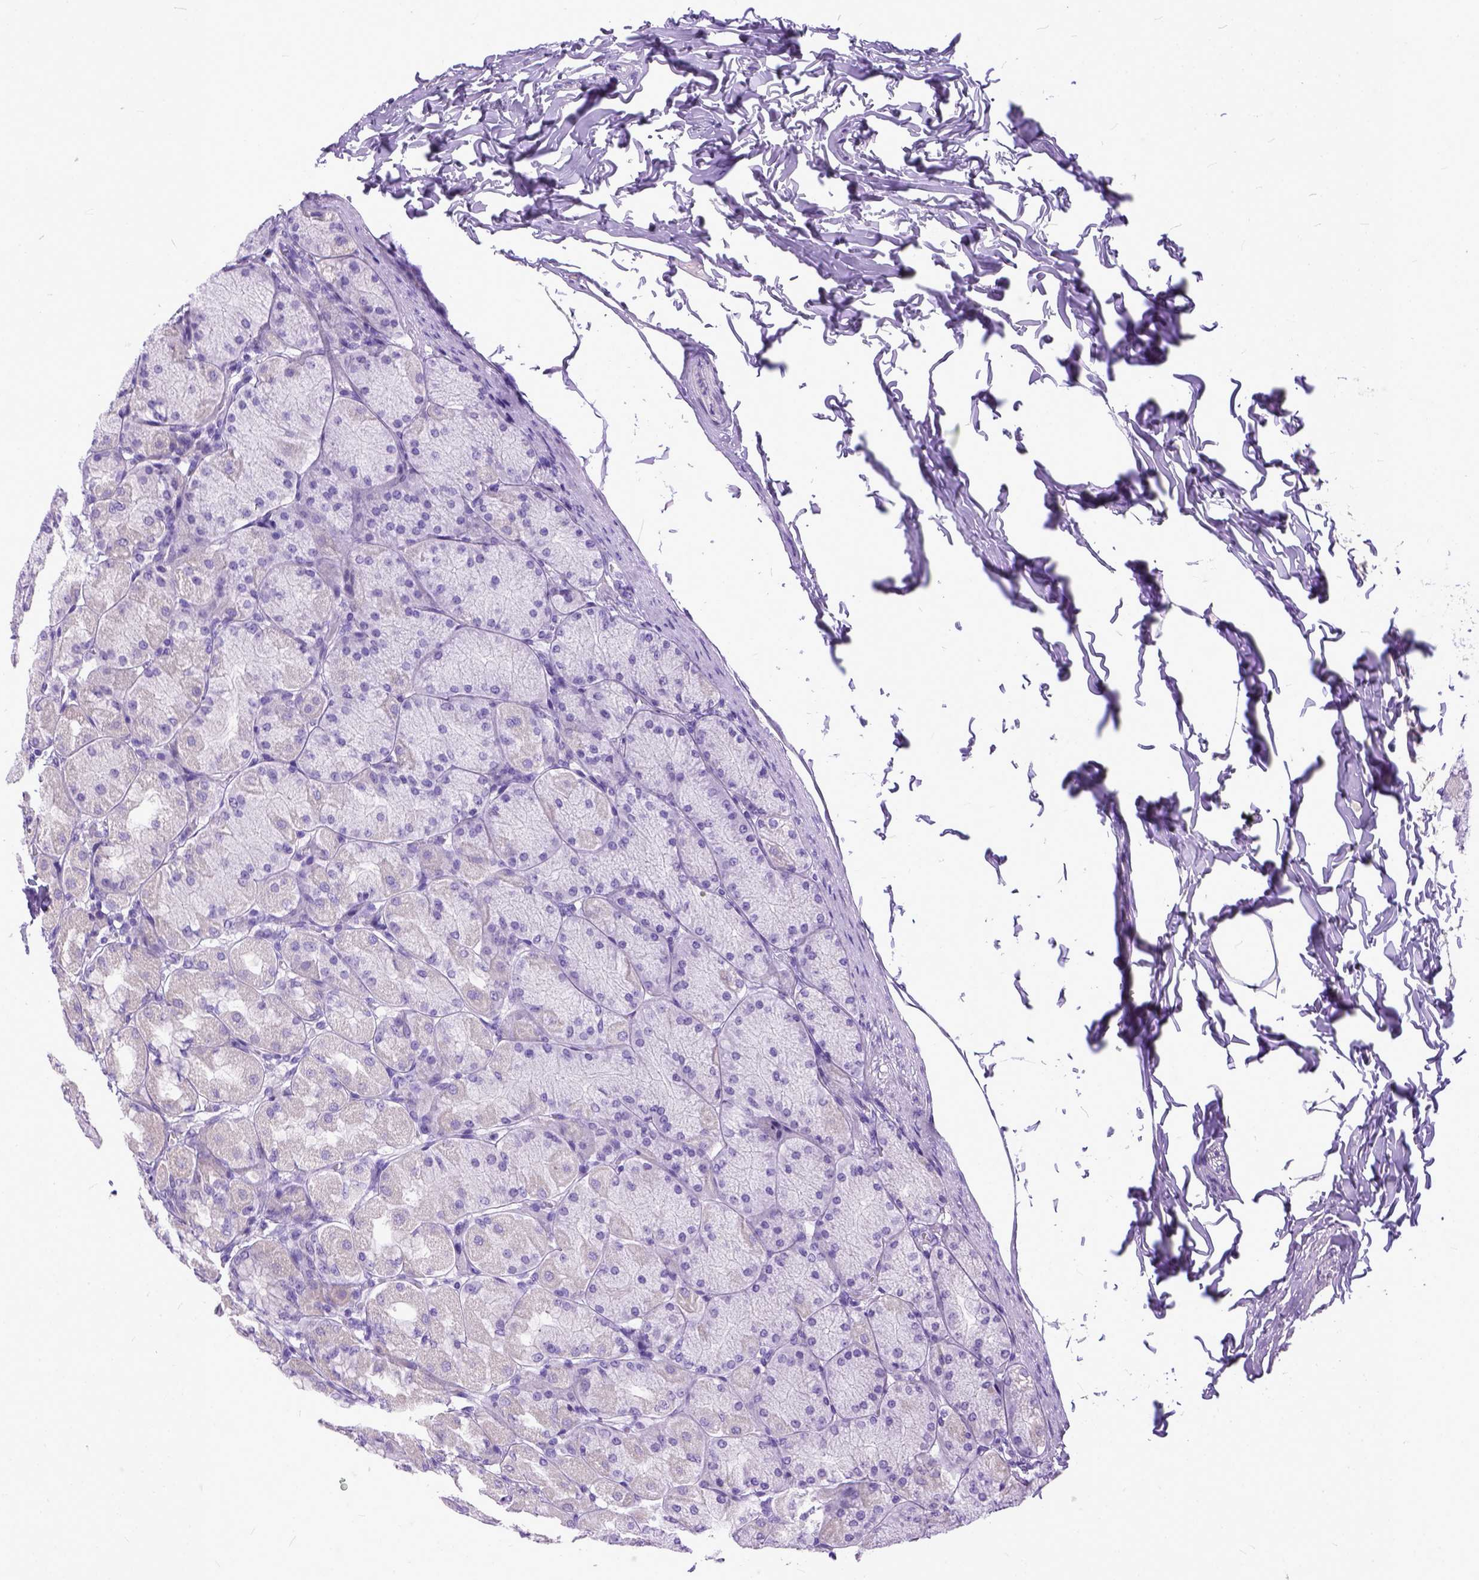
{"staining": {"intensity": "negative", "quantity": "none", "location": "none"}, "tissue": "stomach", "cell_type": "Glandular cells", "image_type": "normal", "snomed": [{"axis": "morphology", "description": "Normal tissue, NOS"}, {"axis": "topography", "description": "Stomach, upper"}], "caption": "DAB immunohistochemical staining of normal human stomach exhibits no significant staining in glandular cells.", "gene": "PLK5", "patient": {"sex": "female", "age": 56}}